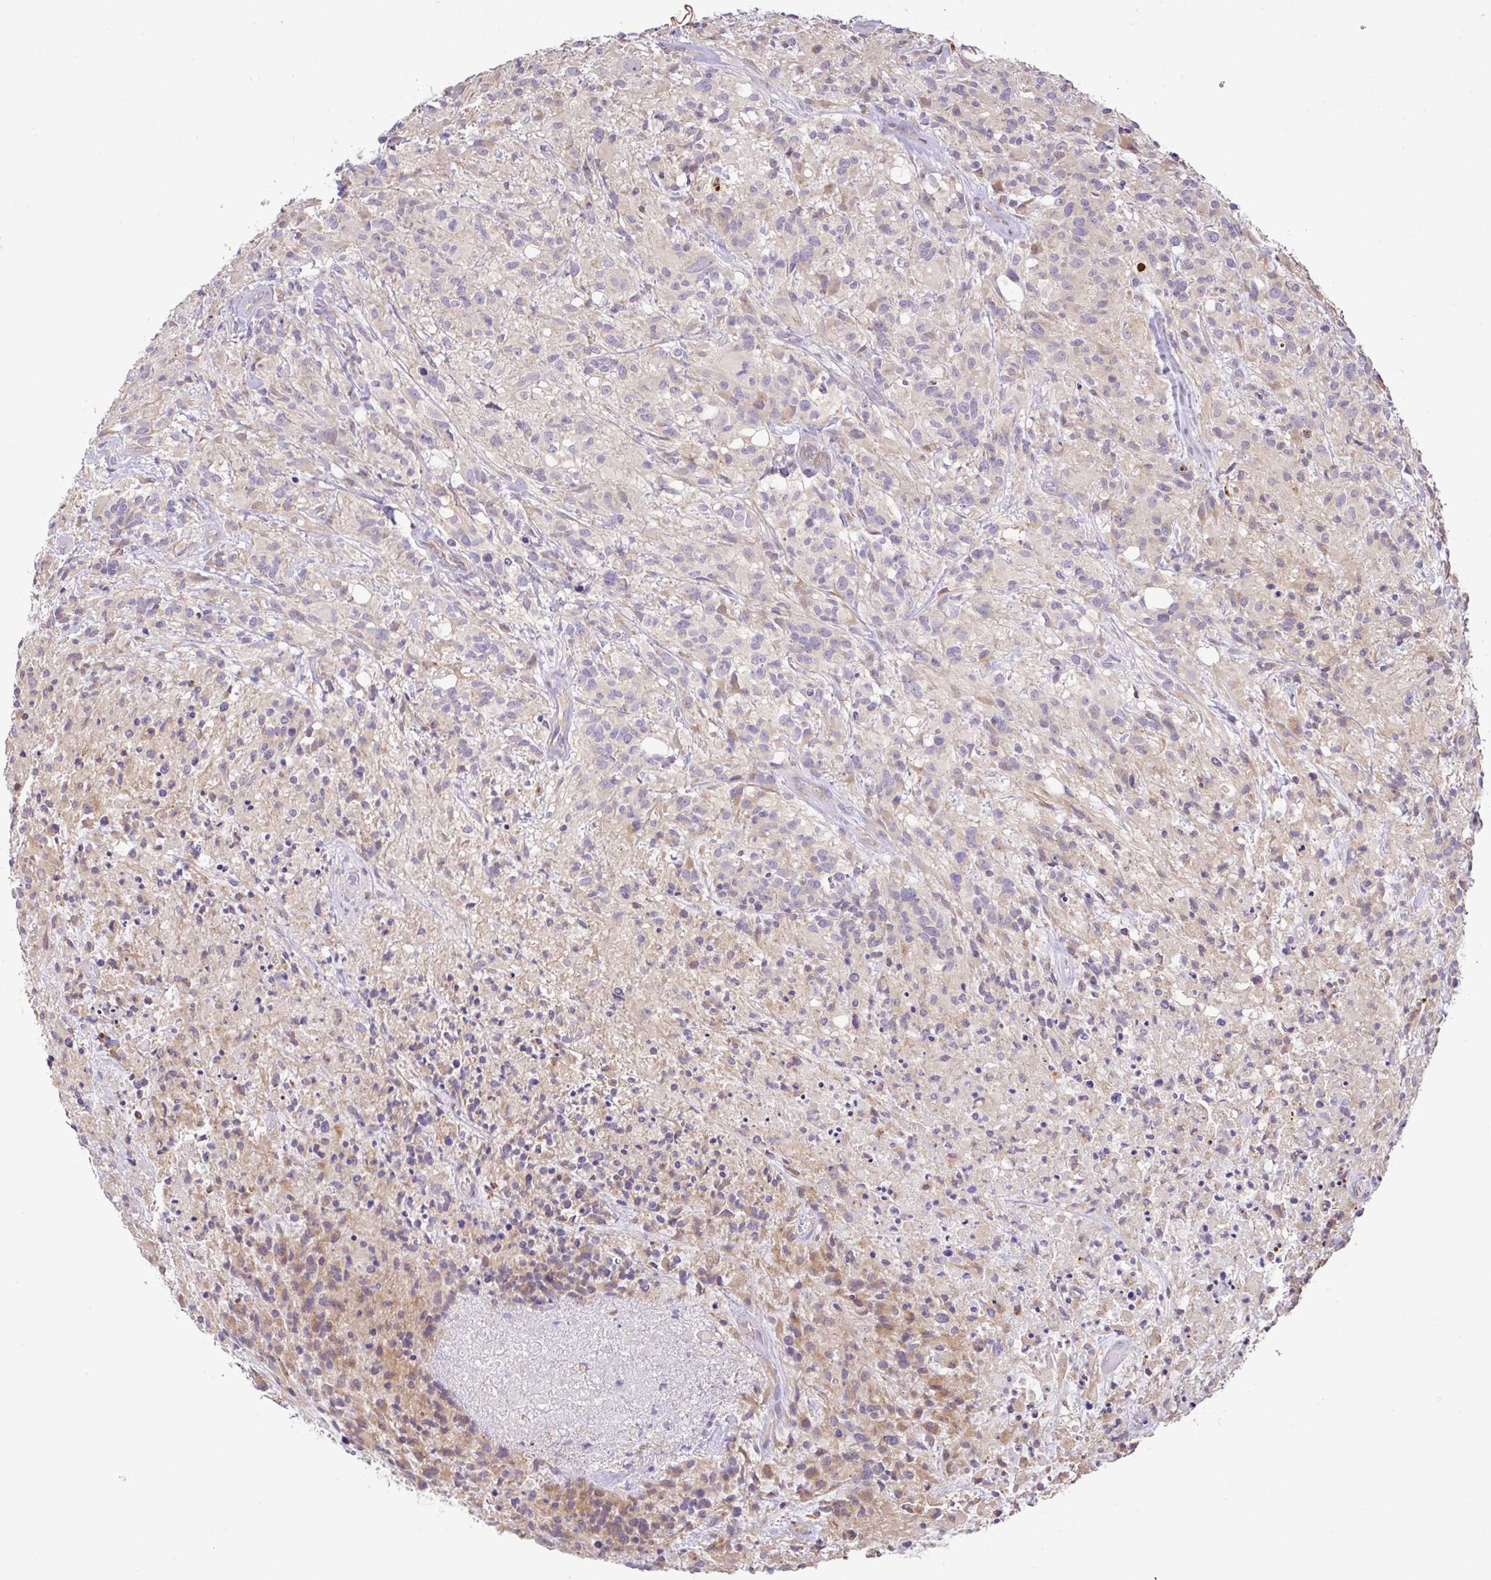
{"staining": {"intensity": "weak", "quantity": "<25%", "location": "cytoplasmic/membranous"}, "tissue": "glioma", "cell_type": "Tumor cells", "image_type": "cancer", "snomed": [{"axis": "morphology", "description": "Glioma, malignant, High grade"}, {"axis": "topography", "description": "Brain"}], "caption": "A high-resolution histopathology image shows immunohistochemistry staining of malignant high-grade glioma, which reveals no significant expression in tumor cells. (DAB immunohistochemistry with hematoxylin counter stain).", "gene": "EPN3", "patient": {"sex": "female", "age": 67}}